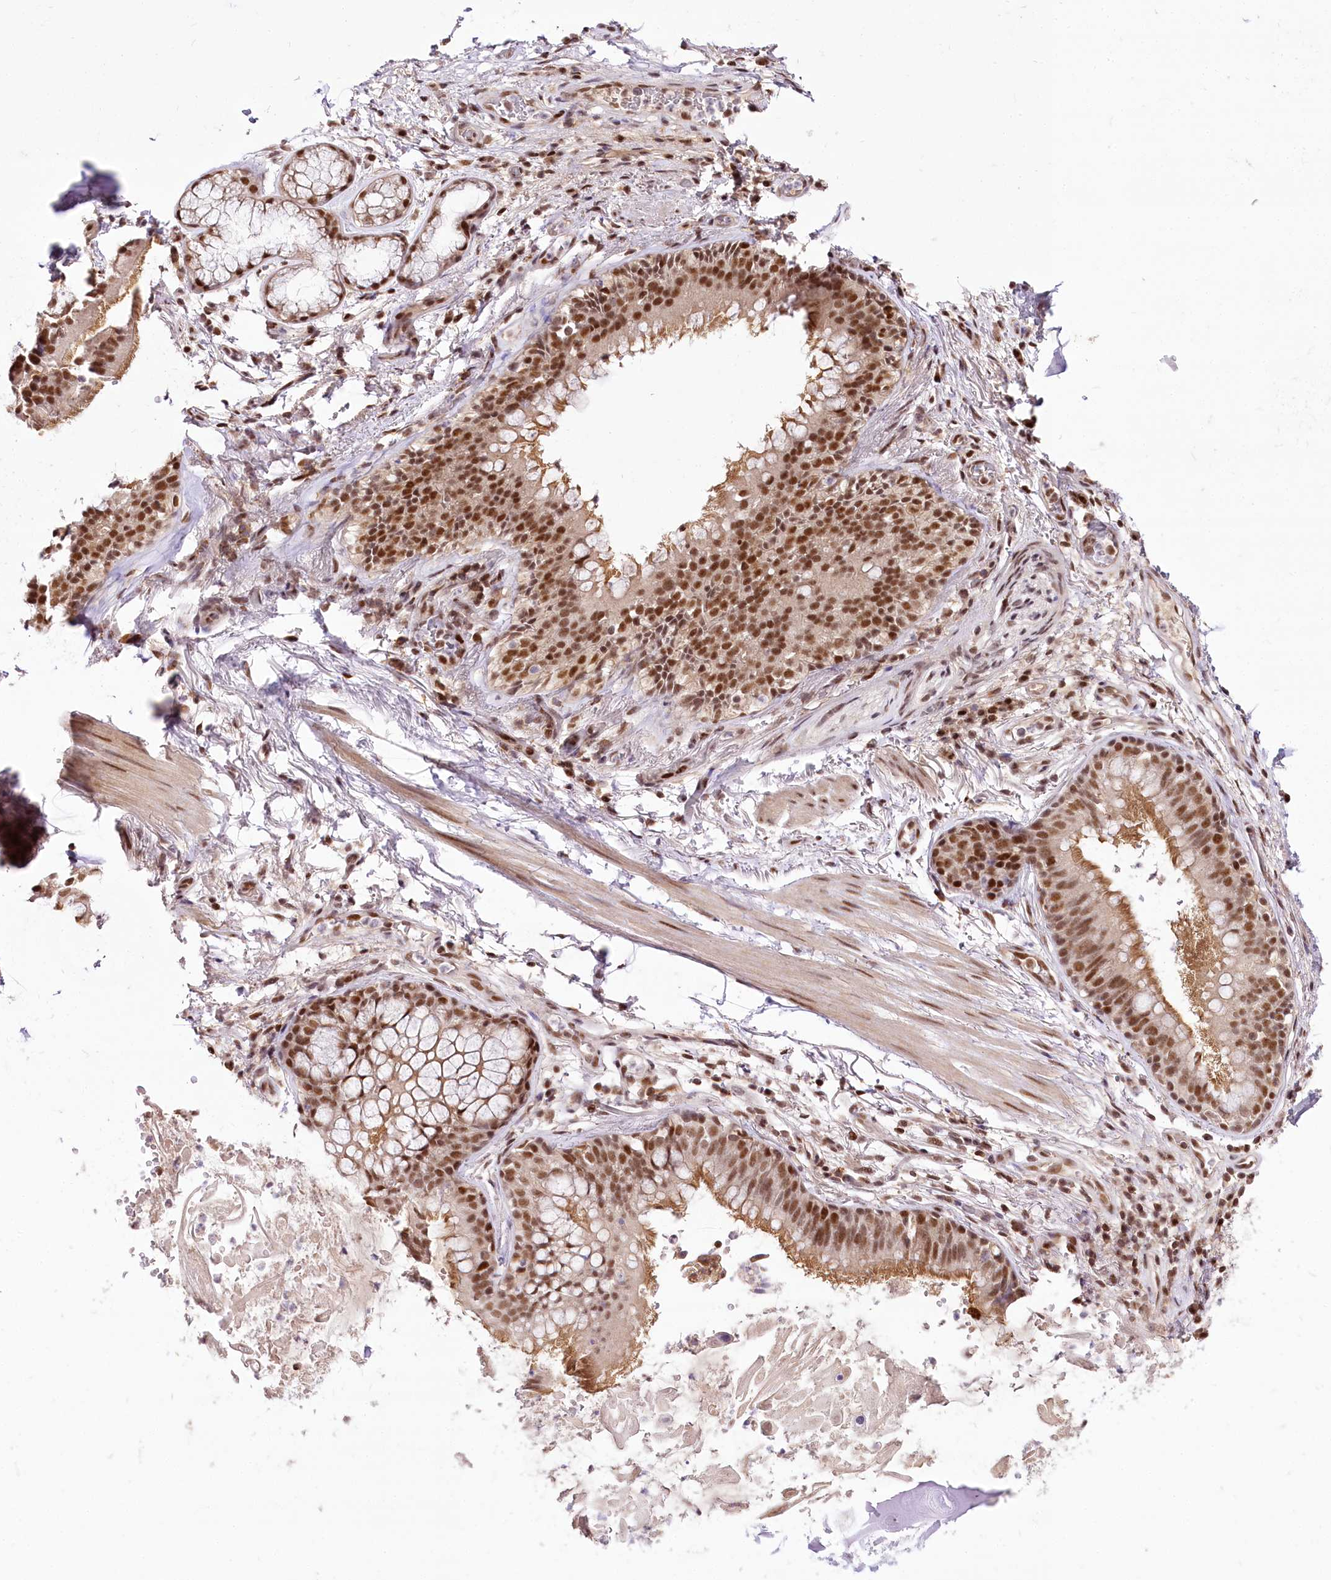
{"staining": {"intensity": "moderate", "quantity": ">75%", "location": "nuclear"}, "tissue": "adipose tissue", "cell_type": "Adipocytes", "image_type": "normal", "snomed": [{"axis": "morphology", "description": "Normal tissue, NOS"}, {"axis": "topography", "description": "Lymph node"}, {"axis": "topography", "description": "Cartilage tissue"}, {"axis": "topography", "description": "Bronchus"}], "caption": "Protein staining shows moderate nuclear staining in approximately >75% of adipocytes in benign adipose tissue.", "gene": "POLA2", "patient": {"sex": "male", "age": 63}}